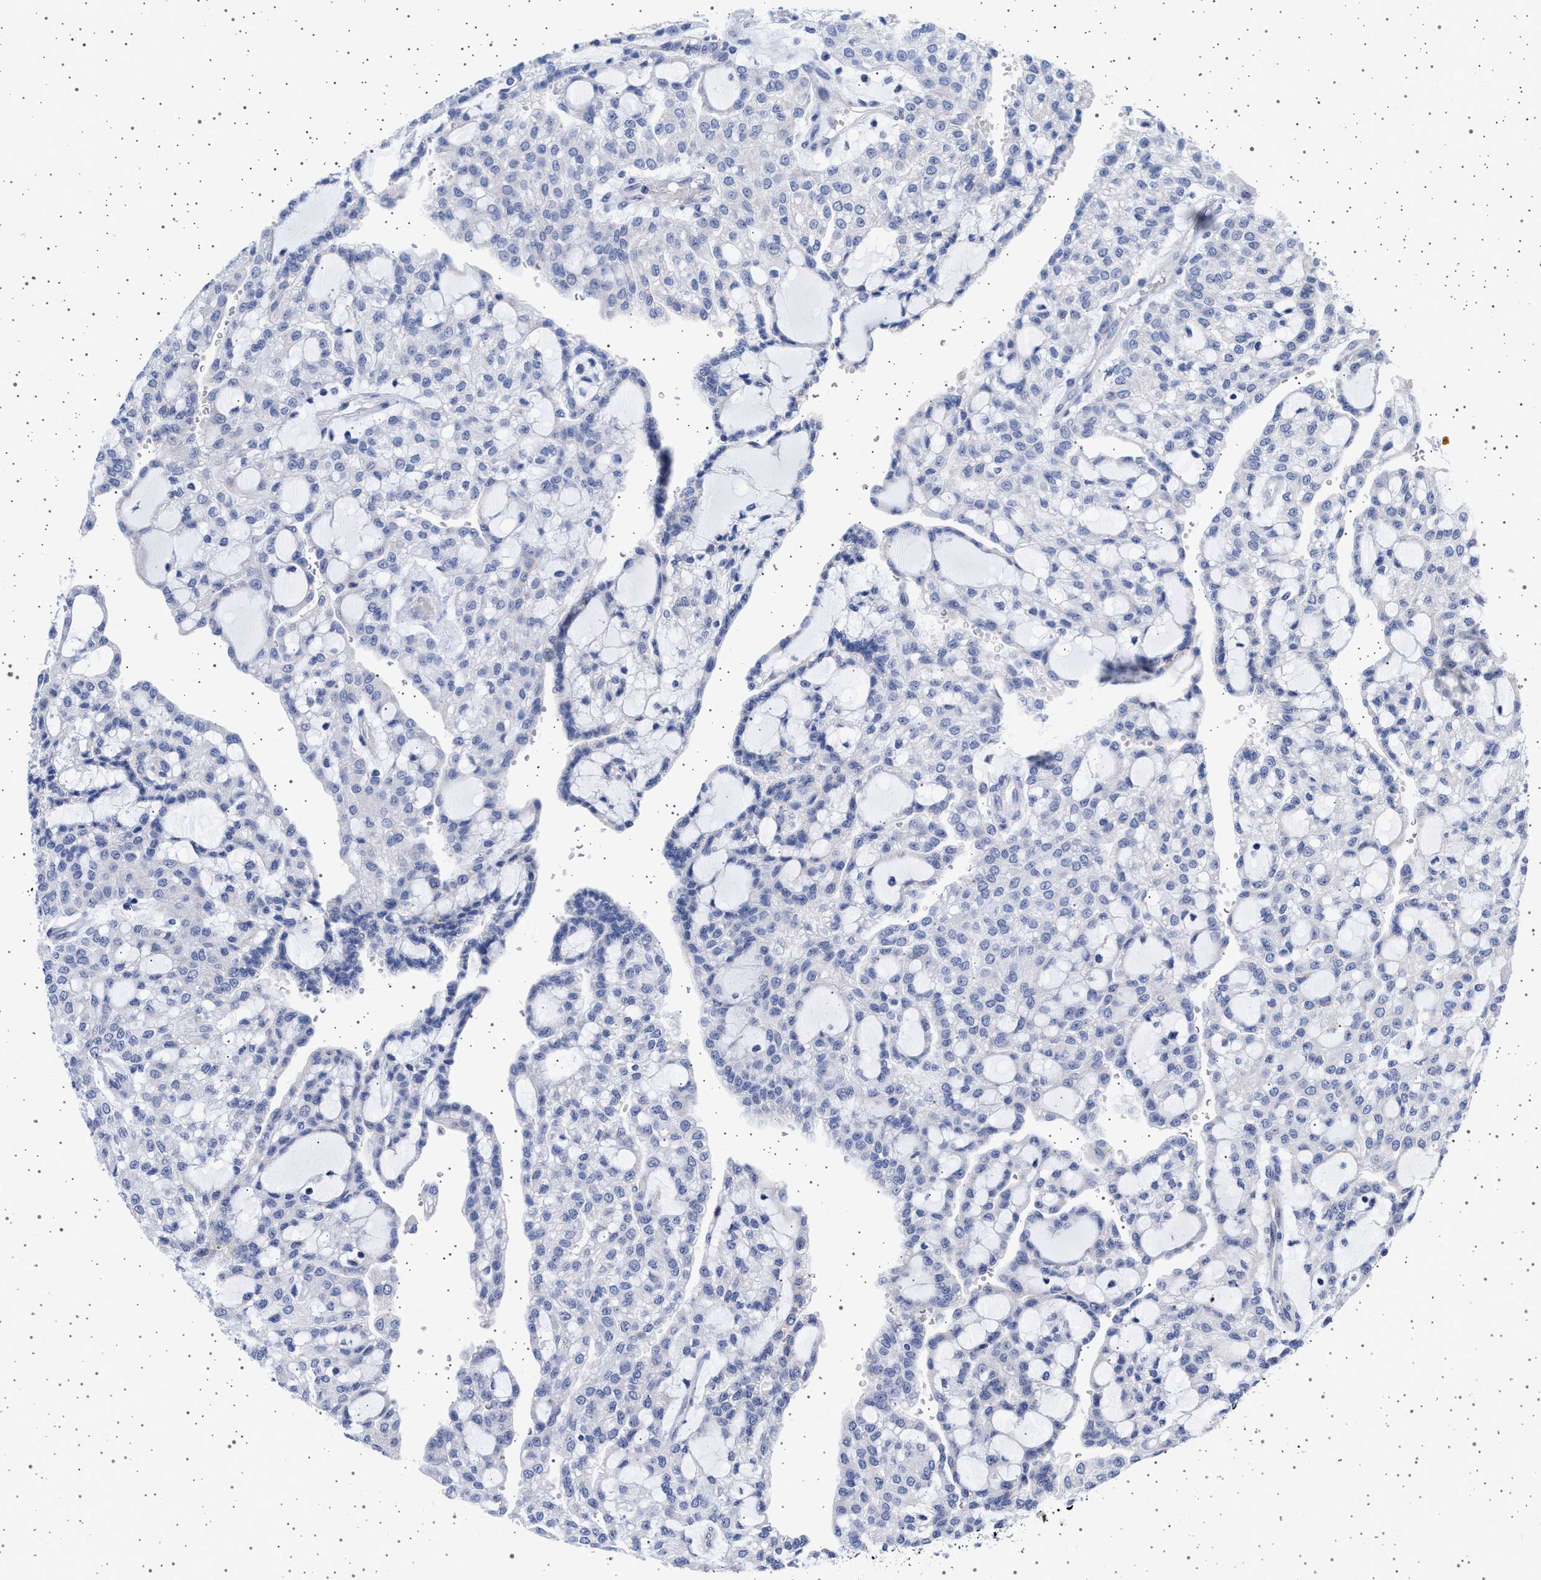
{"staining": {"intensity": "negative", "quantity": "none", "location": "none"}, "tissue": "renal cancer", "cell_type": "Tumor cells", "image_type": "cancer", "snomed": [{"axis": "morphology", "description": "Adenocarcinoma, NOS"}, {"axis": "topography", "description": "Kidney"}], "caption": "Adenocarcinoma (renal) was stained to show a protein in brown. There is no significant expression in tumor cells.", "gene": "TRMT10B", "patient": {"sex": "male", "age": 63}}